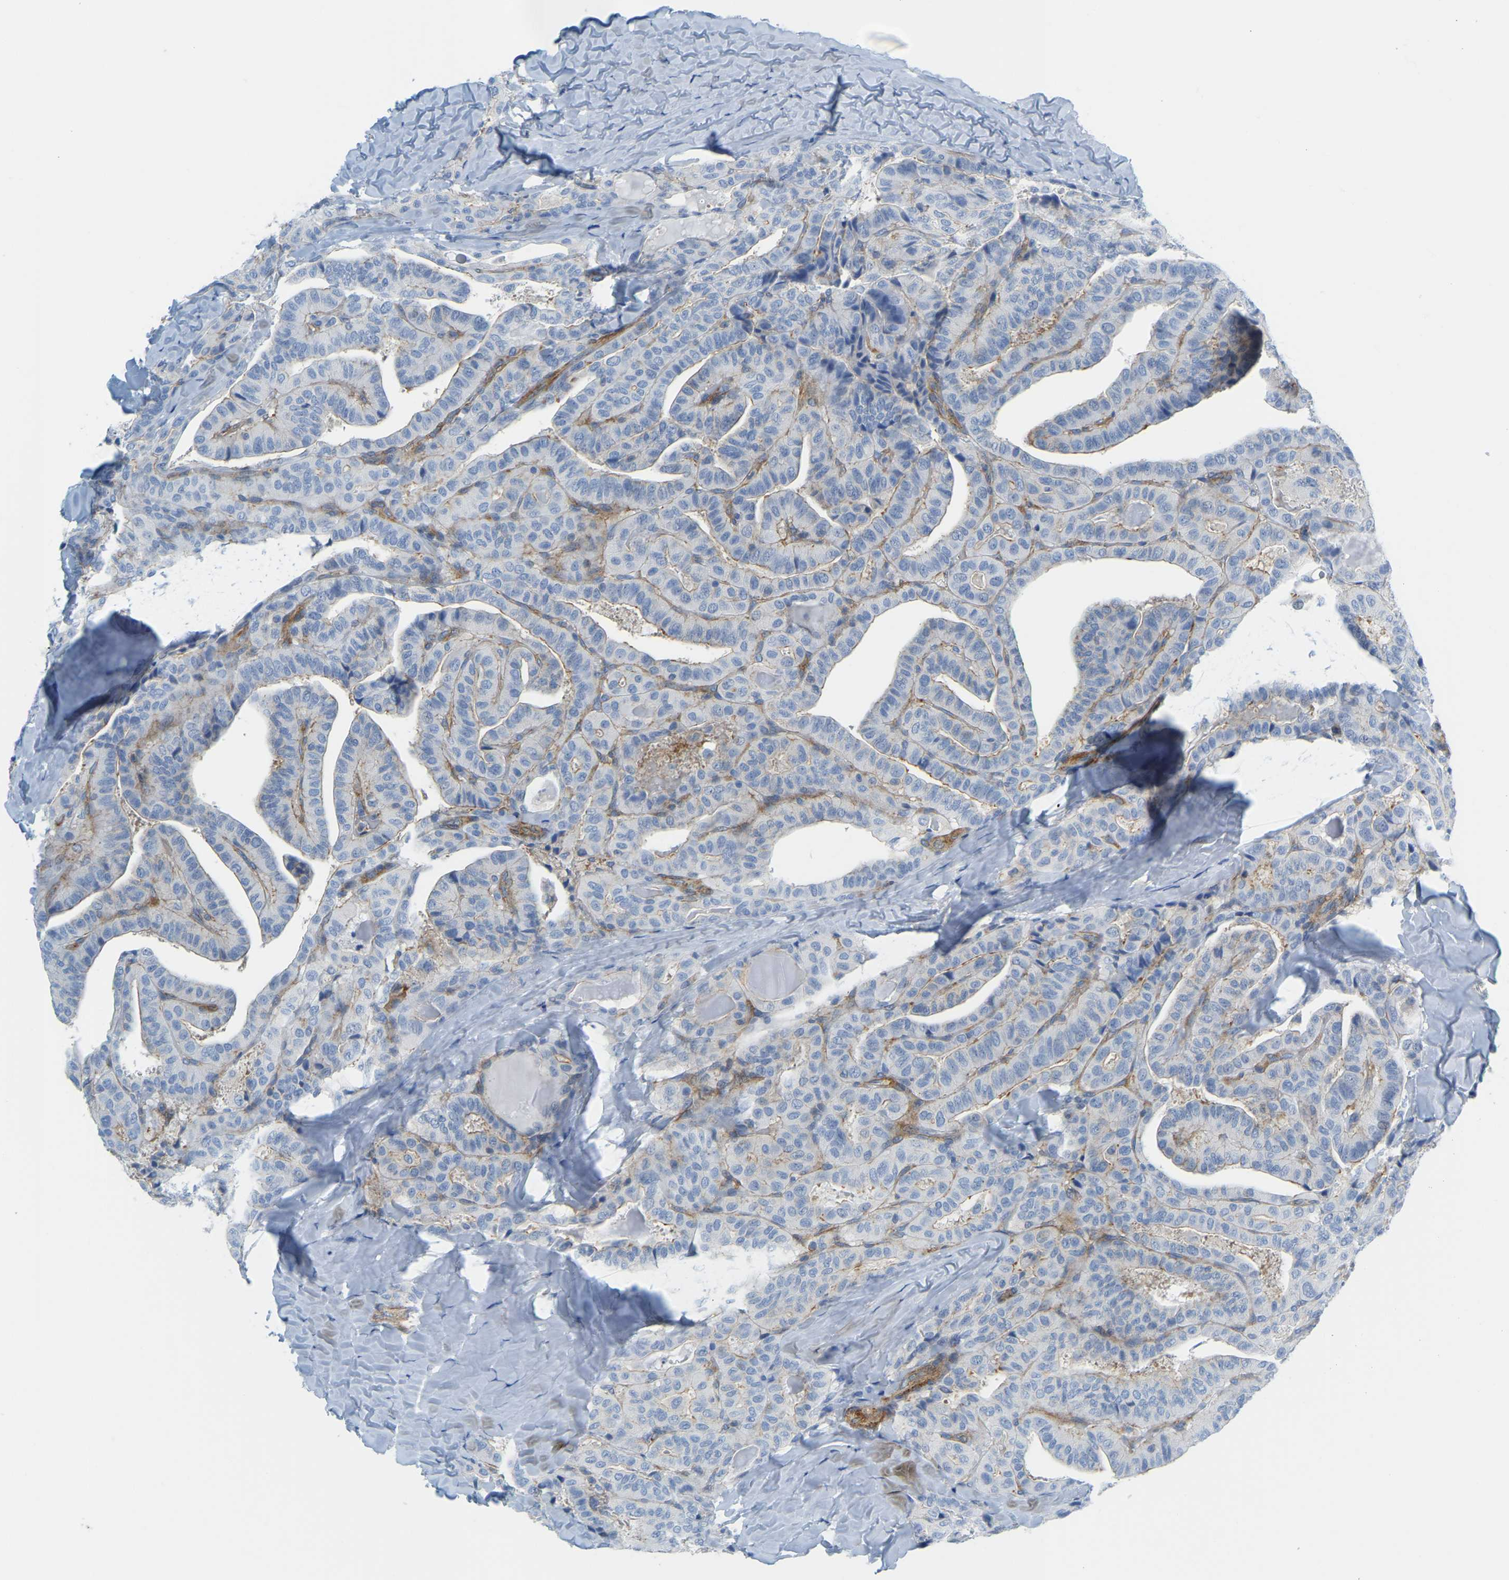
{"staining": {"intensity": "weak", "quantity": "<25%", "location": "cytoplasmic/membranous"}, "tissue": "thyroid cancer", "cell_type": "Tumor cells", "image_type": "cancer", "snomed": [{"axis": "morphology", "description": "Papillary adenocarcinoma, NOS"}, {"axis": "topography", "description": "Thyroid gland"}], "caption": "Papillary adenocarcinoma (thyroid) stained for a protein using immunohistochemistry (IHC) exhibits no staining tumor cells.", "gene": "MYL3", "patient": {"sex": "male", "age": 77}}